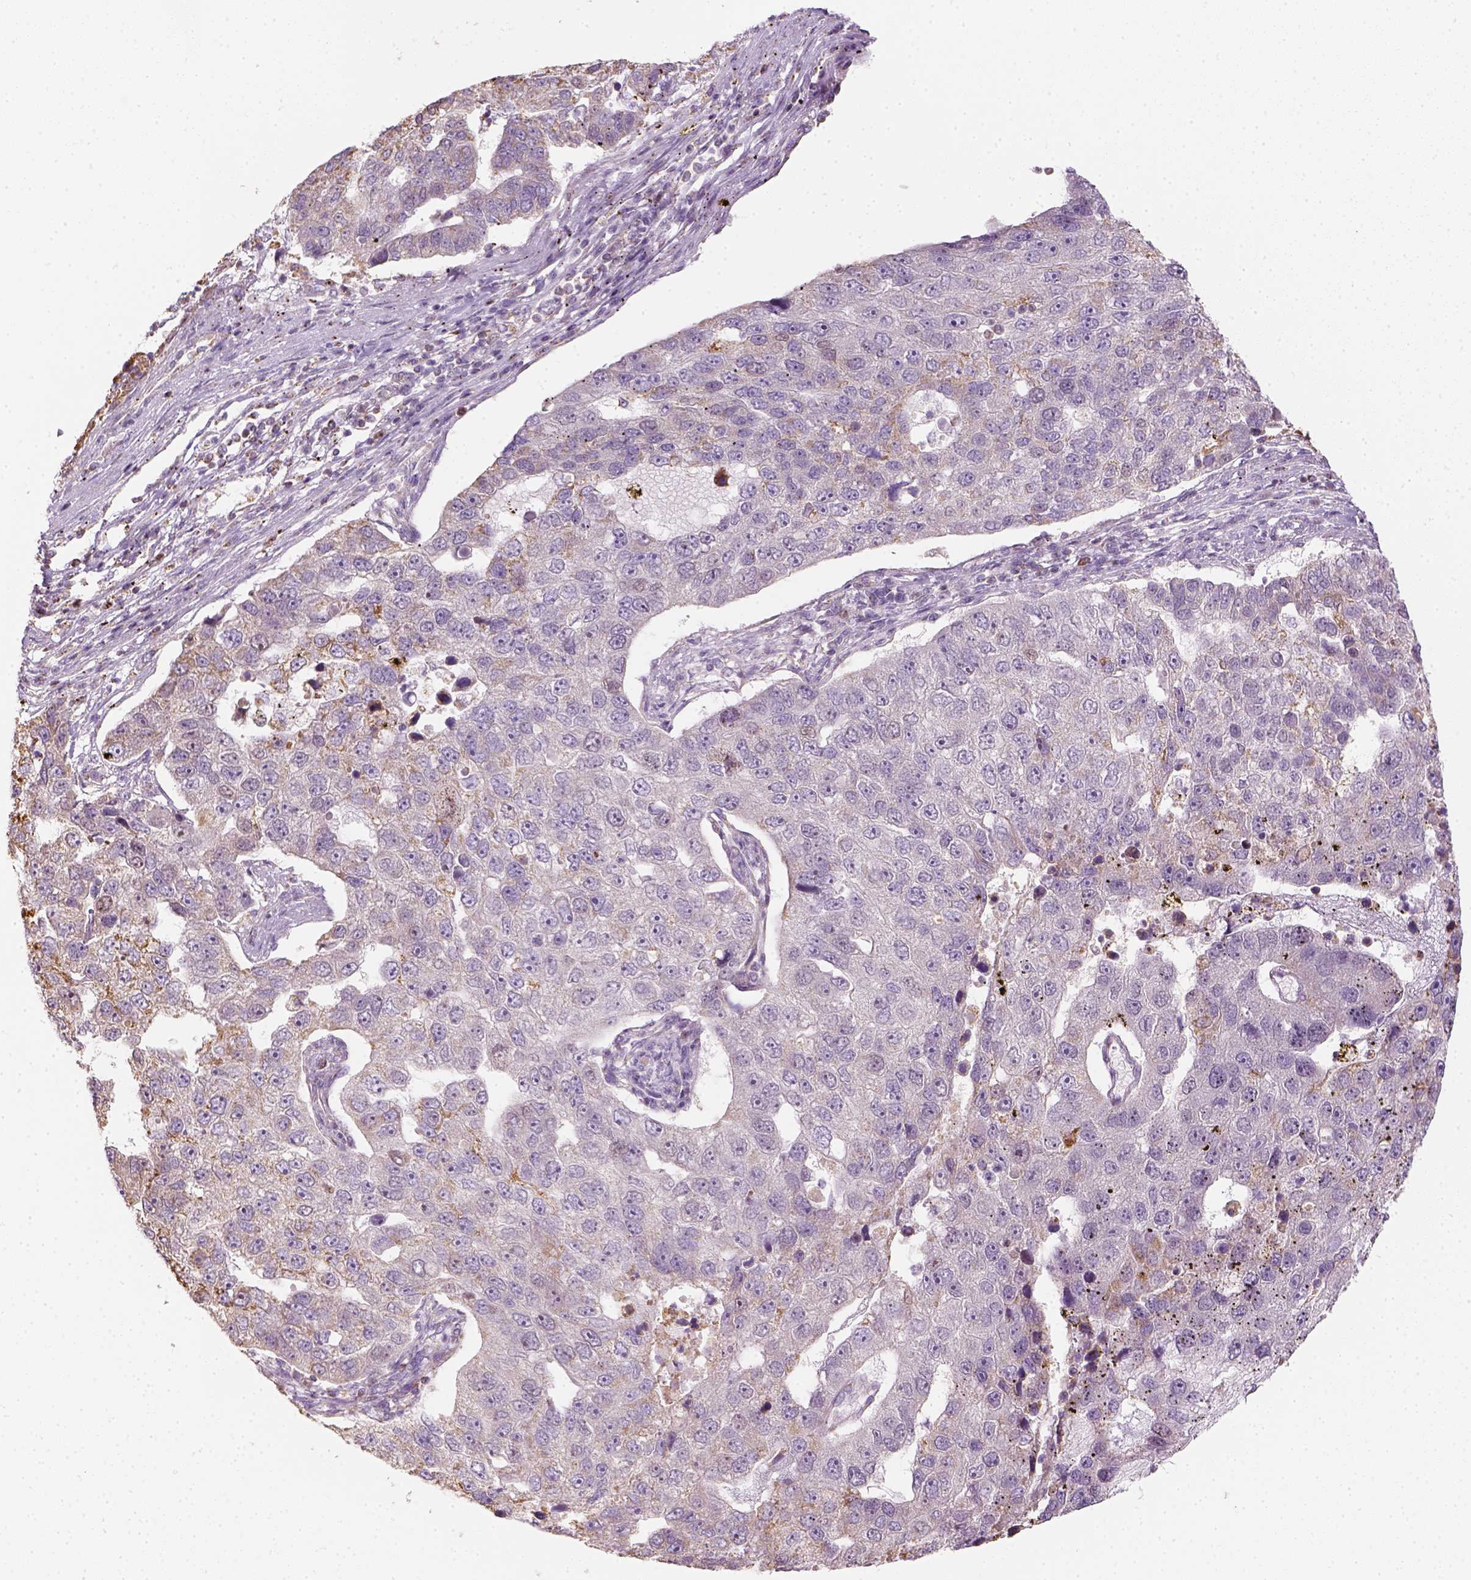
{"staining": {"intensity": "moderate", "quantity": "<25%", "location": "cytoplasmic/membranous"}, "tissue": "pancreatic cancer", "cell_type": "Tumor cells", "image_type": "cancer", "snomed": [{"axis": "morphology", "description": "Adenocarcinoma, NOS"}, {"axis": "topography", "description": "Pancreas"}], "caption": "There is low levels of moderate cytoplasmic/membranous staining in tumor cells of adenocarcinoma (pancreatic), as demonstrated by immunohistochemical staining (brown color).", "gene": "LCA5", "patient": {"sex": "female", "age": 61}}